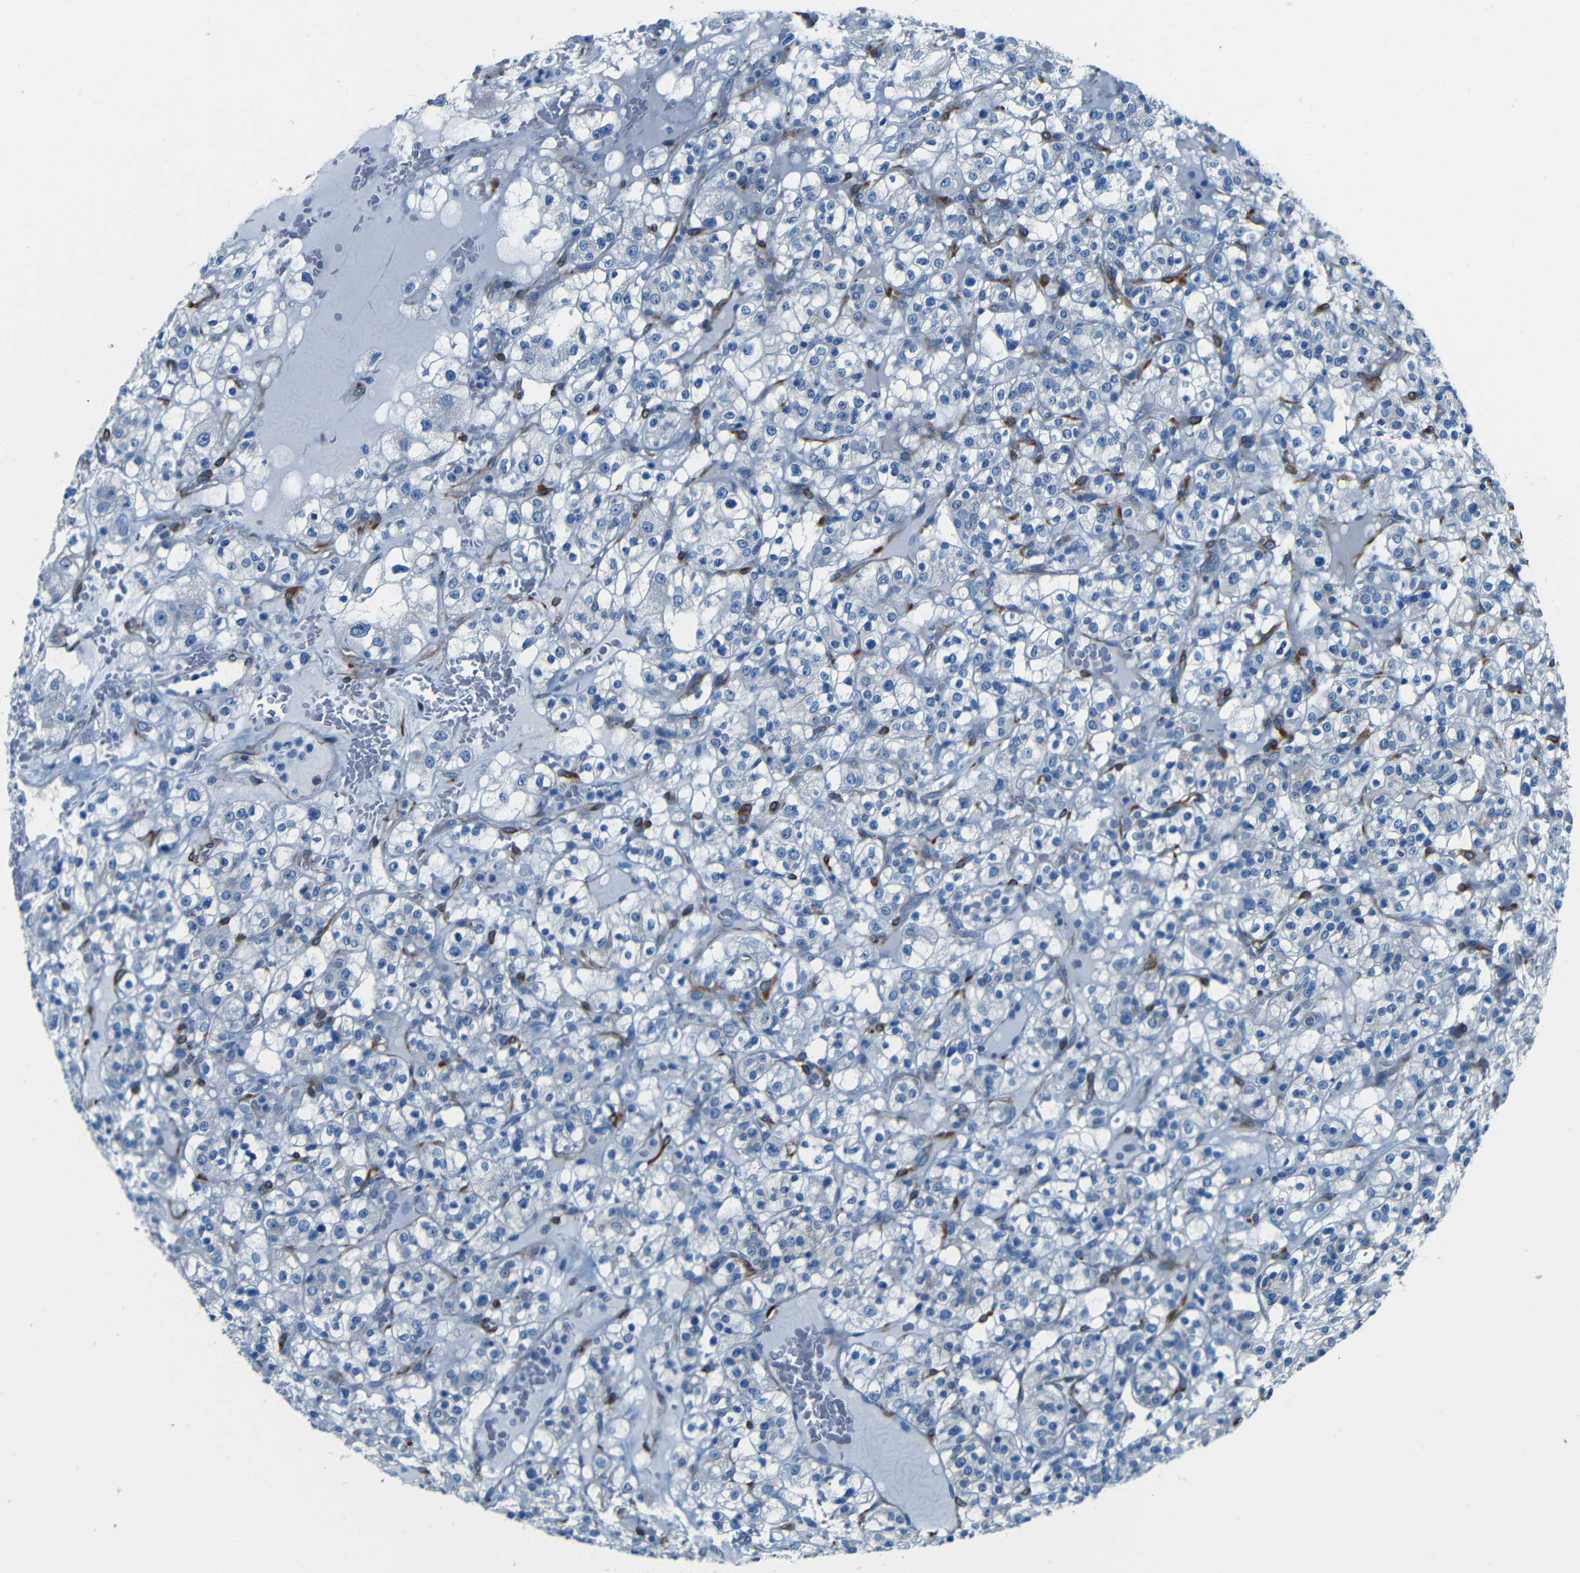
{"staining": {"intensity": "negative", "quantity": "none", "location": "none"}, "tissue": "renal cancer", "cell_type": "Tumor cells", "image_type": "cancer", "snomed": [{"axis": "morphology", "description": "Normal tissue, NOS"}, {"axis": "morphology", "description": "Adenocarcinoma, NOS"}, {"axis": "topography", "description": "Kidney"}], "caption": "The IHC micrograph has no significant expression in tumor cells of adenocarcinoma (renal) tissue. (DAB IHC visualized using brightfield microscopy, high magnification).", "gene": "MAP2", "patient": {"sex": "female", "age": 72}}